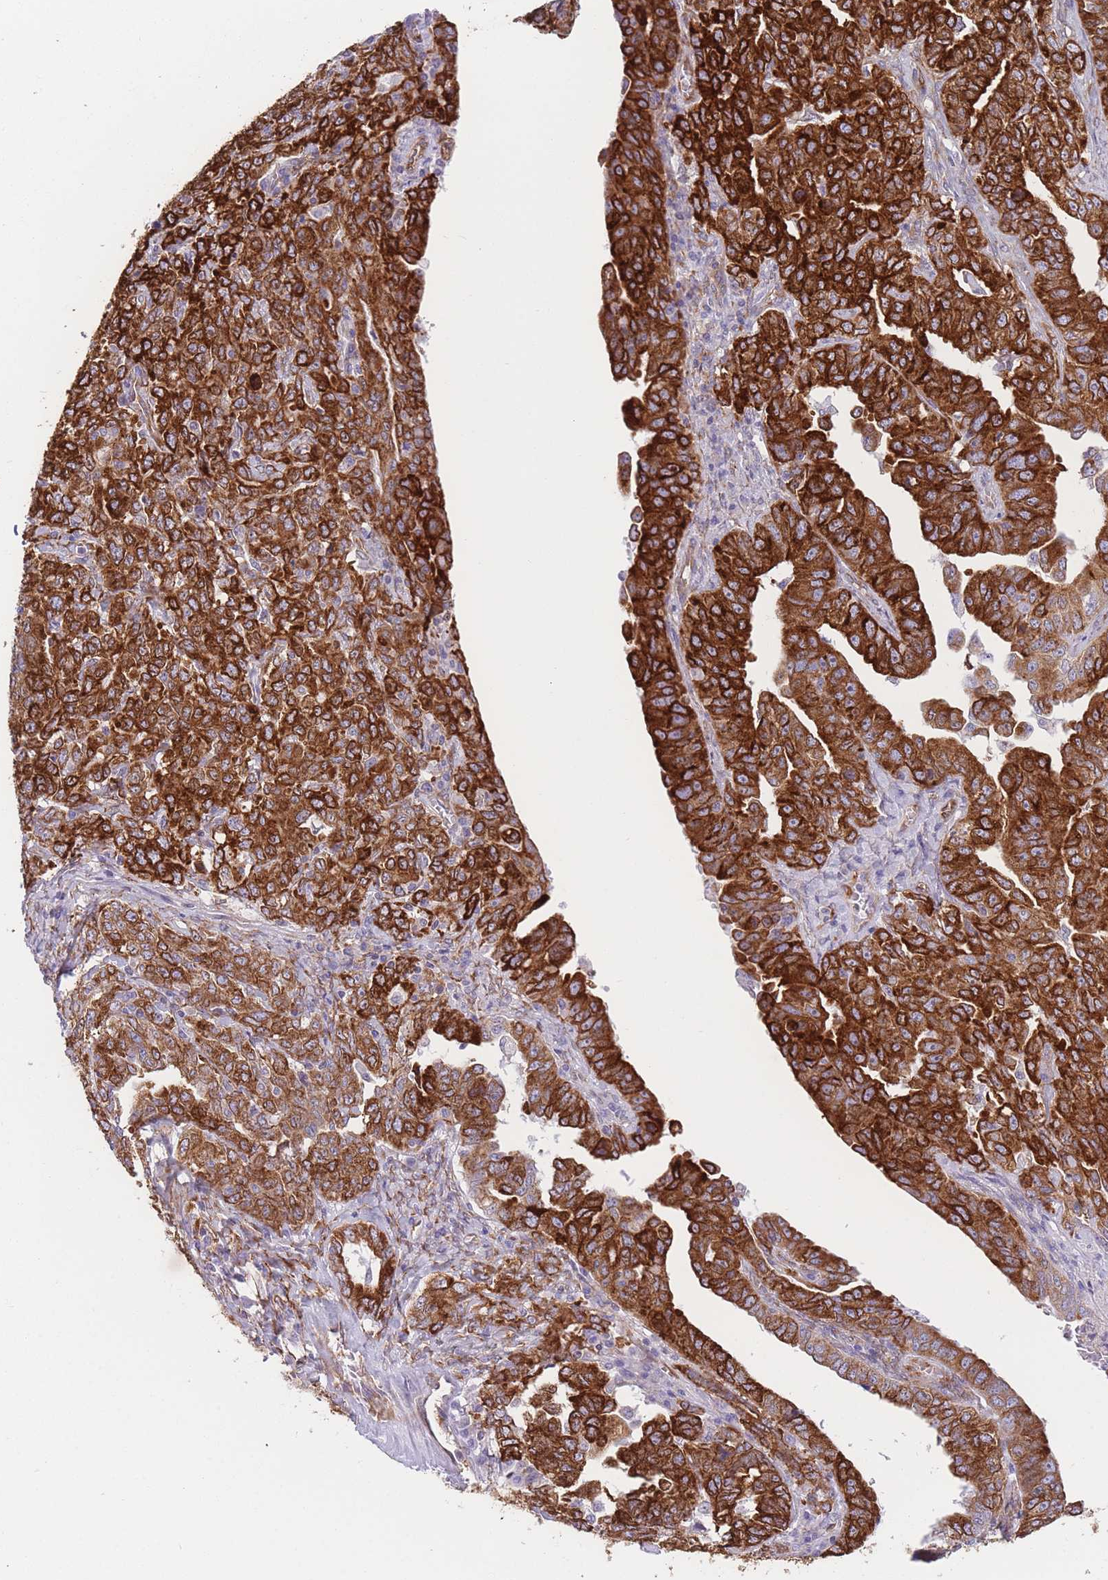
{"staining": {"intensity": "strong", "quantity": ">75%", "location": "cytoplasmic/membranous"}, "tissue": "ovarian cancer", "cell_type": "Tumor cells", "image_type": "cancer", "snomed": [{"axis": "morphology", "description": "Carcinoma, endometroid"}, {"axis": "topography", "description": "Ovary"}], "caption": "Protein staining of ovarian cancer tissue exhibits strong cytoplasmic/membranous positivity in approximately >75% of tumor cells.", "gene": "AK9", "patient": {"sex": "female", "age": 62}}